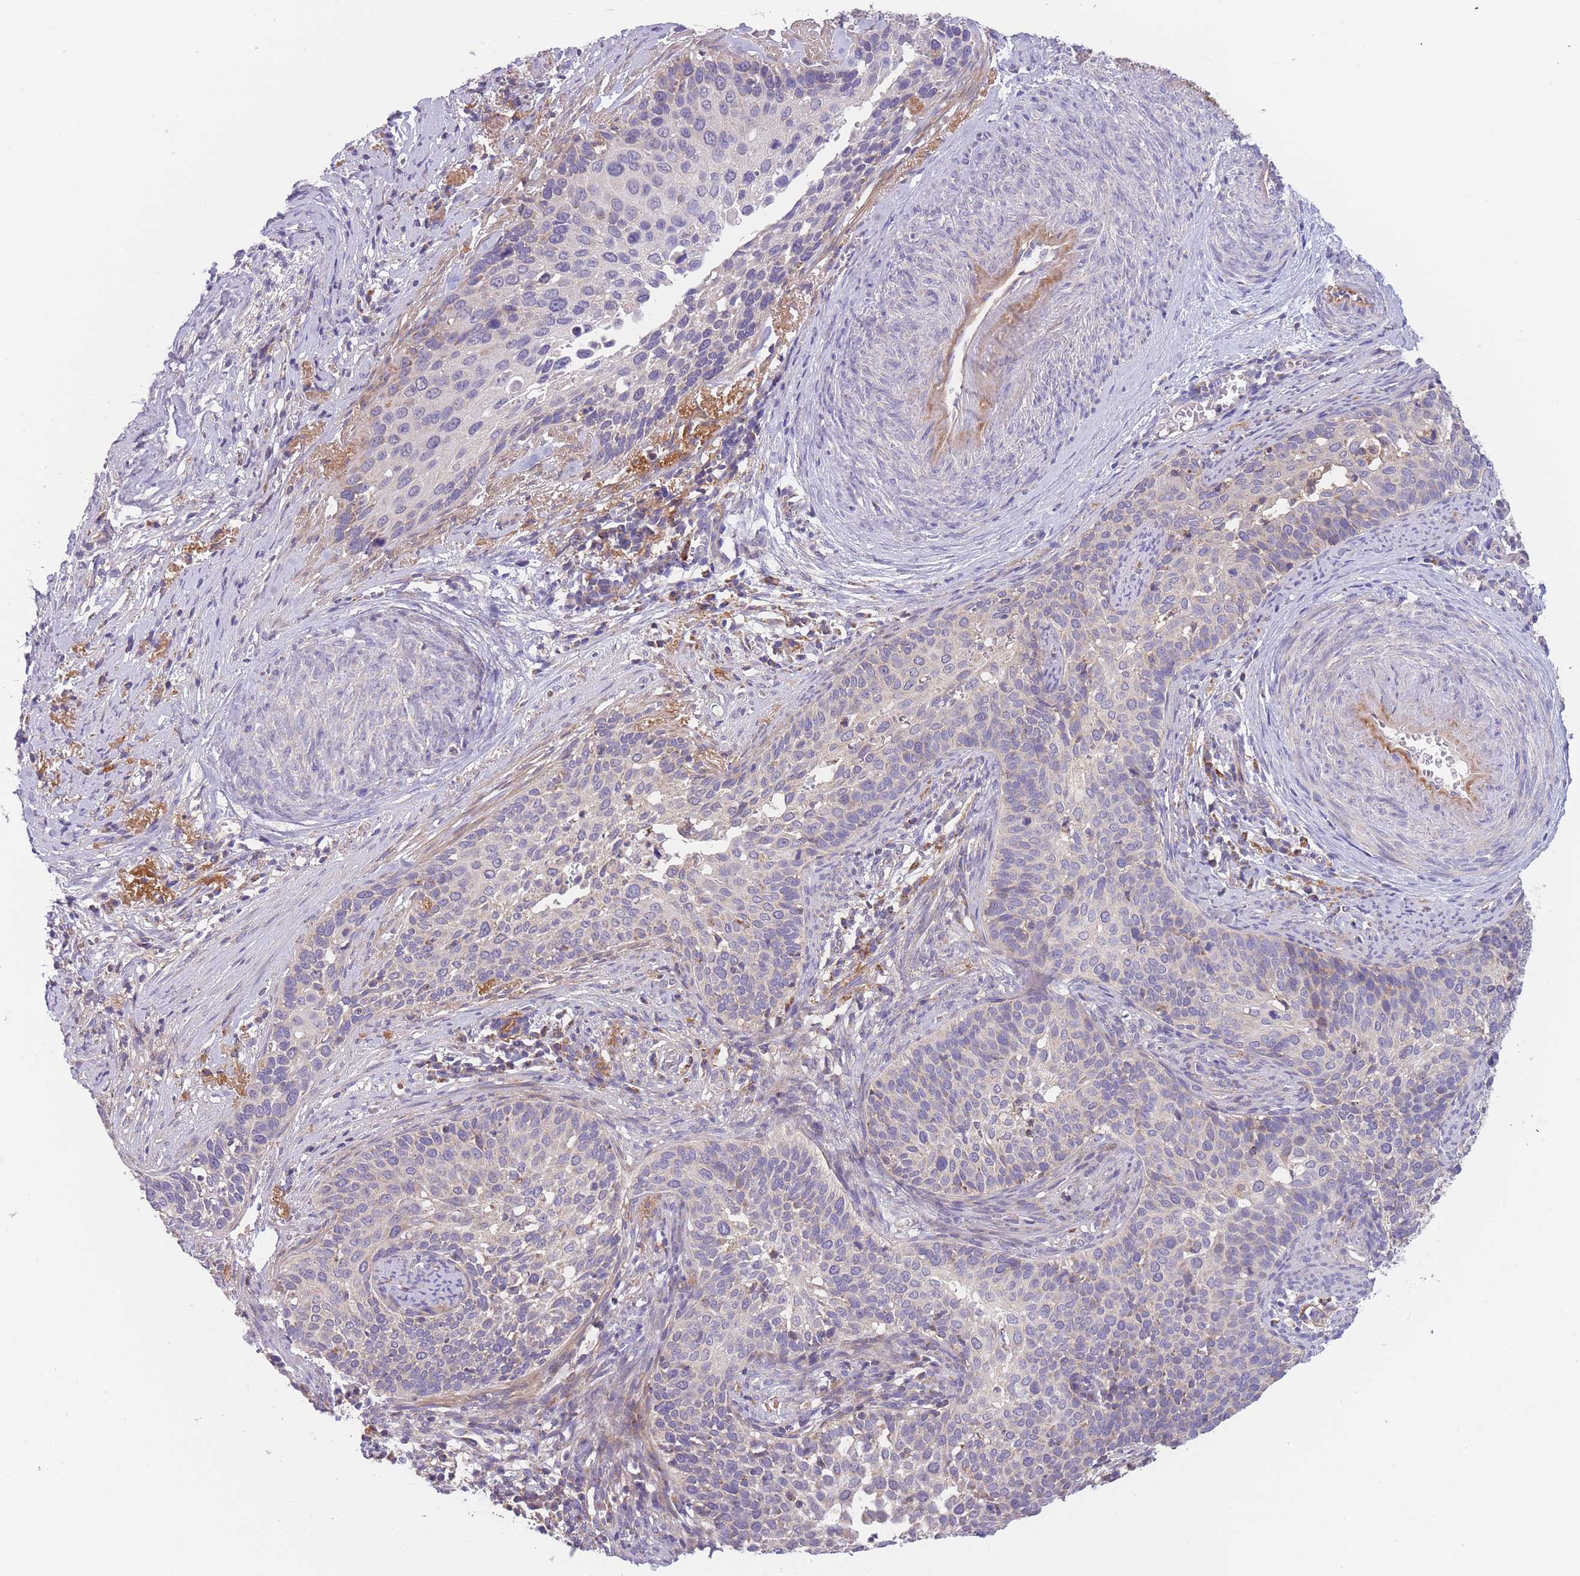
{"staining": {"intensity": "negative", "quantity": "none", "location": "none"}, "tissue": "cervical cancer", "cell_type": "Tumor cells", "image_type": "cancer", "snomed": [{"axis": "morphology", "description": "Squamous cell carcinoma, NOS"}, {"axis": "topography", "description": "Cervix"}], "caption": "Immunohistochemistry (IHC) histopathology image of cervical cancer (squamous cell carcinoma) stained for a protein (brown), which exhibits no staining in tumor cells.", "gene": "SLC25A42", "patient": {"sex": "female", "age": 44}}